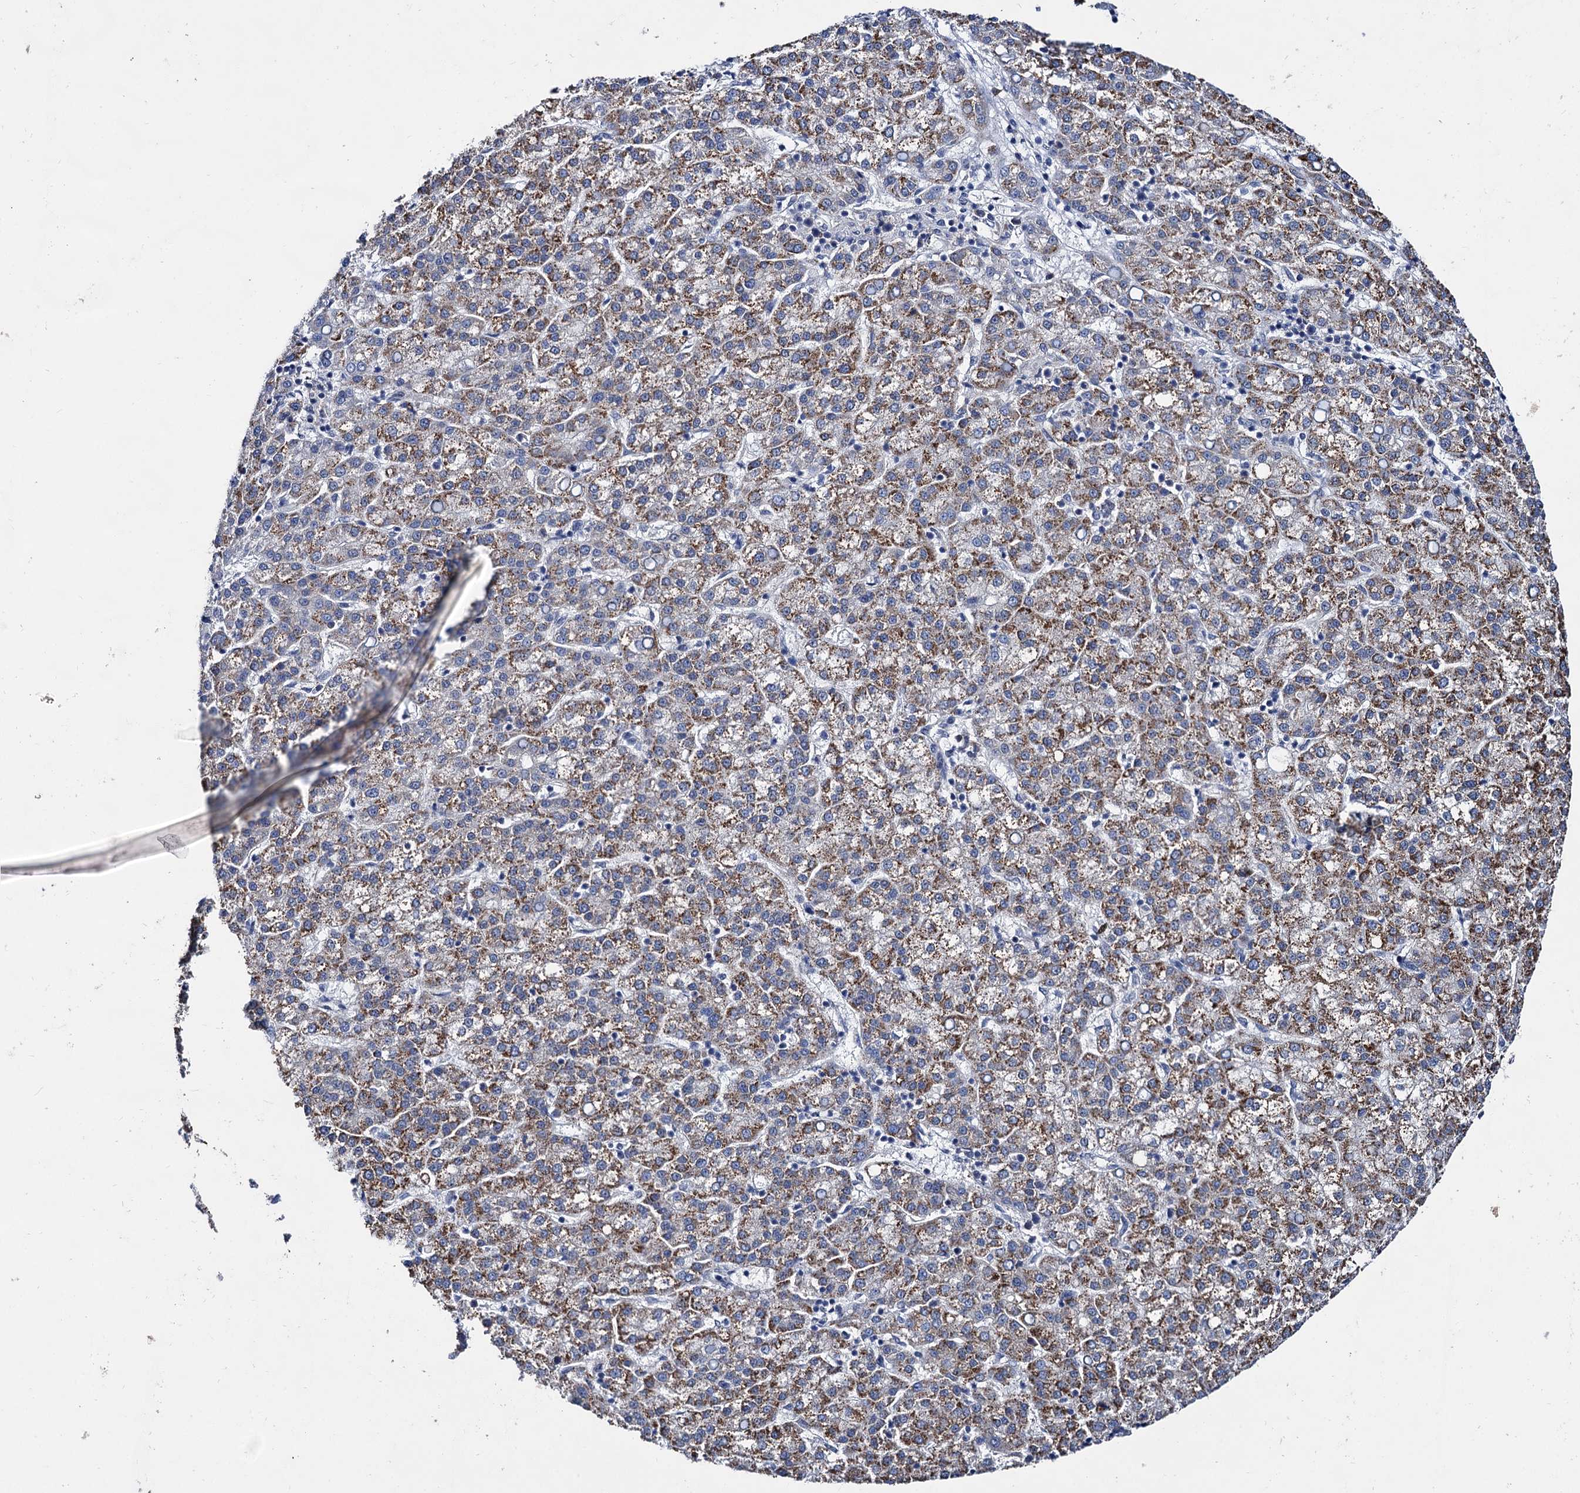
{"staining": {"intensity": "moderate", "quantity": ">75%", "location": "cytoplasmic/membranous"}, "tissue": "liver cancer", "cell_type": "Tumor cells", "image_type": "cancer", "snomed": [{"axis": "morphology", "description": "Carcinoma, Hepatocellular, NOS"}, {"axis": "topography", "description": "Liver"}], "caption": "A photomicrograph of human liver hepatocellular carcinoma stained for a protein demonstrates moderate cytoplasmic/membranous brown staining in tumor cells. (IHC, brightfield microscopy, high magnification).", "gene": "CAPRIN2", "patient": {"sex": "female", "age": 58}}